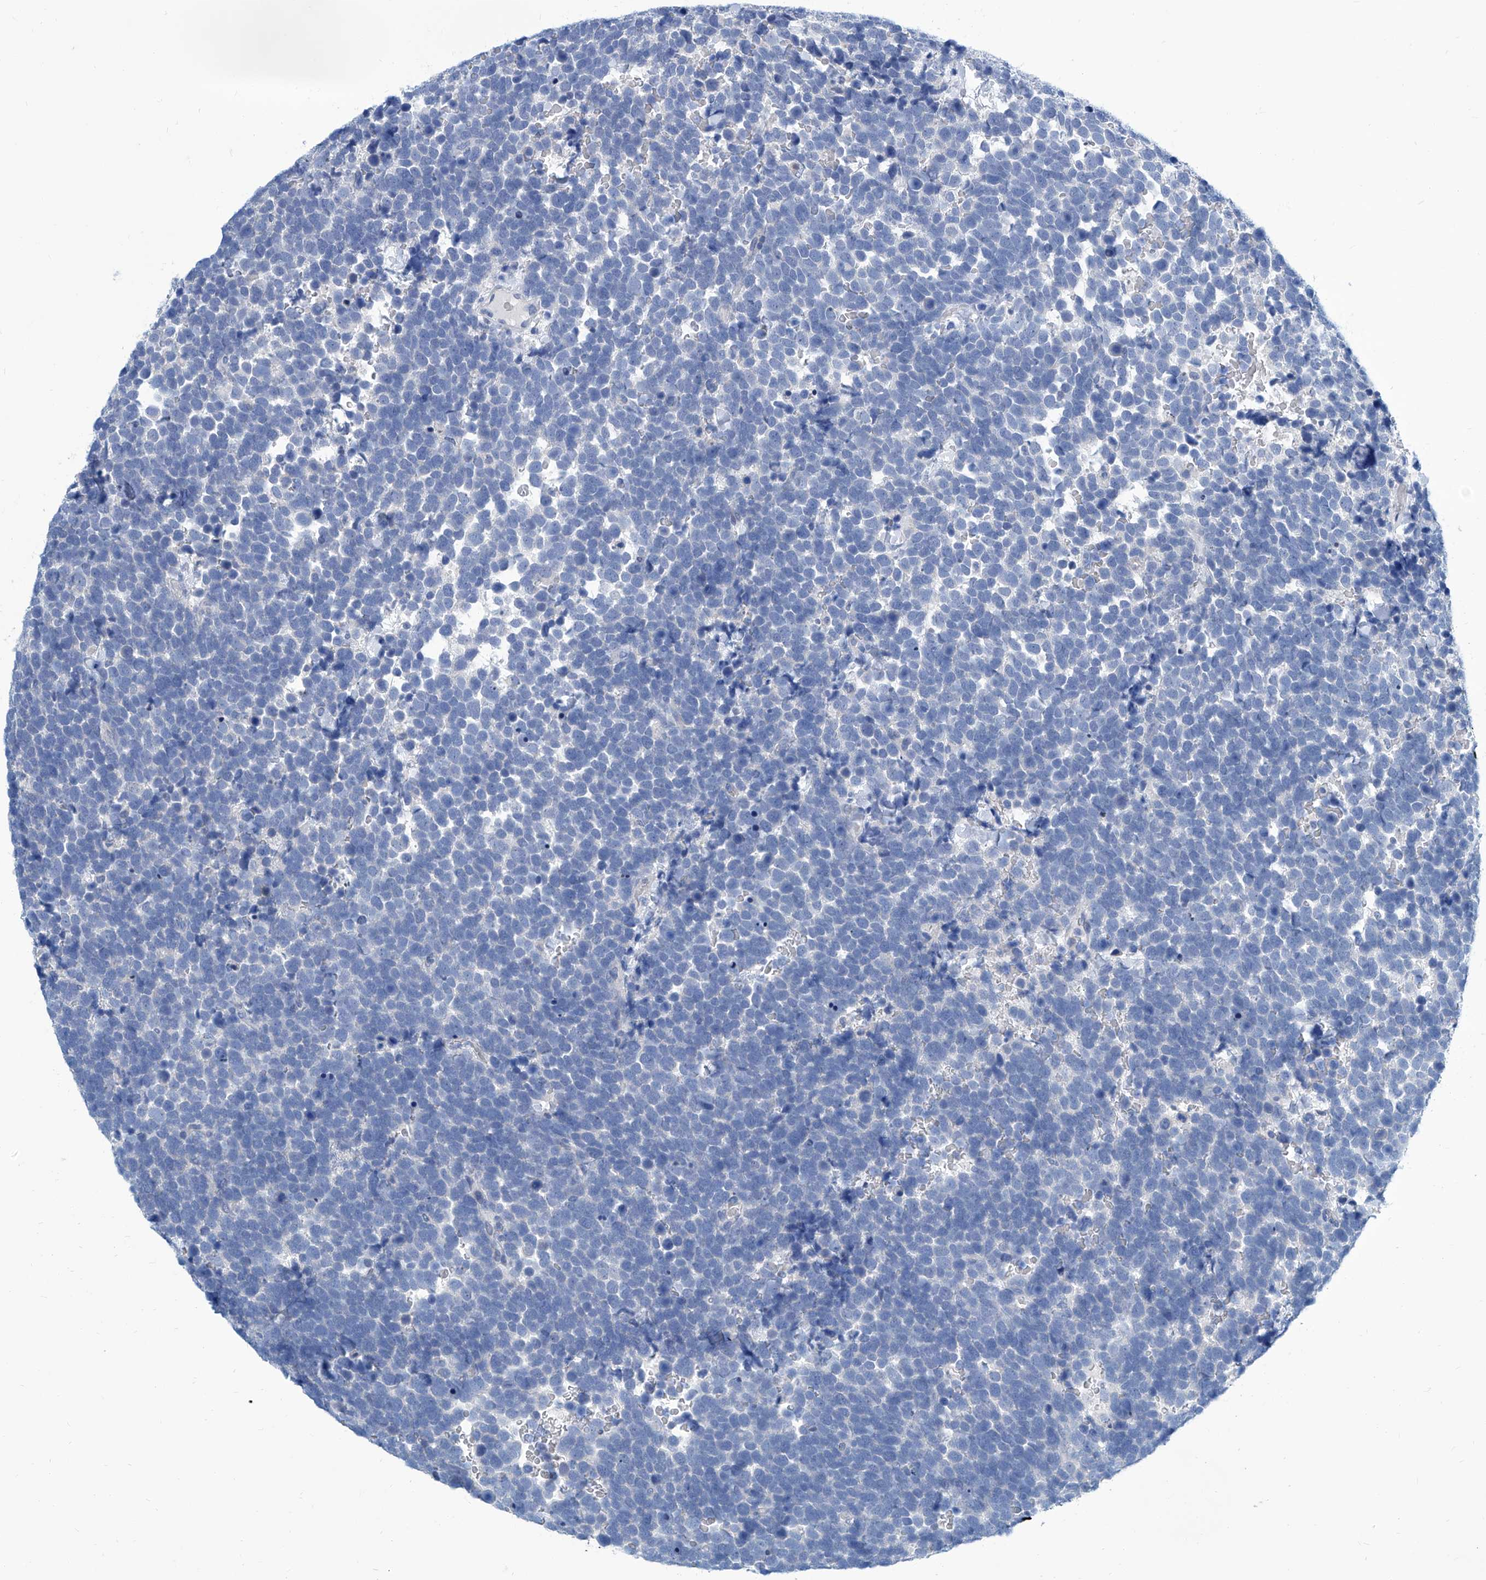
{"staining": {"intensity": "negative", "quantity": "none", "location": "none"}, "tissue": "urothelial cancer", "cell_type": "Tumor cells", "image_type": "cancer", "snomed": [{"axis": "morphology", "description": "Urothelial carcinoma, High grade"}, {"axis": "topography", "description": "Urinary bladder"}], "caption": "Immunohistochemistry of human urothelial cancer reveals no expression in tumor cells.", "gene": "ZNF519", "patient": {"sex": "female", "age": 82}}